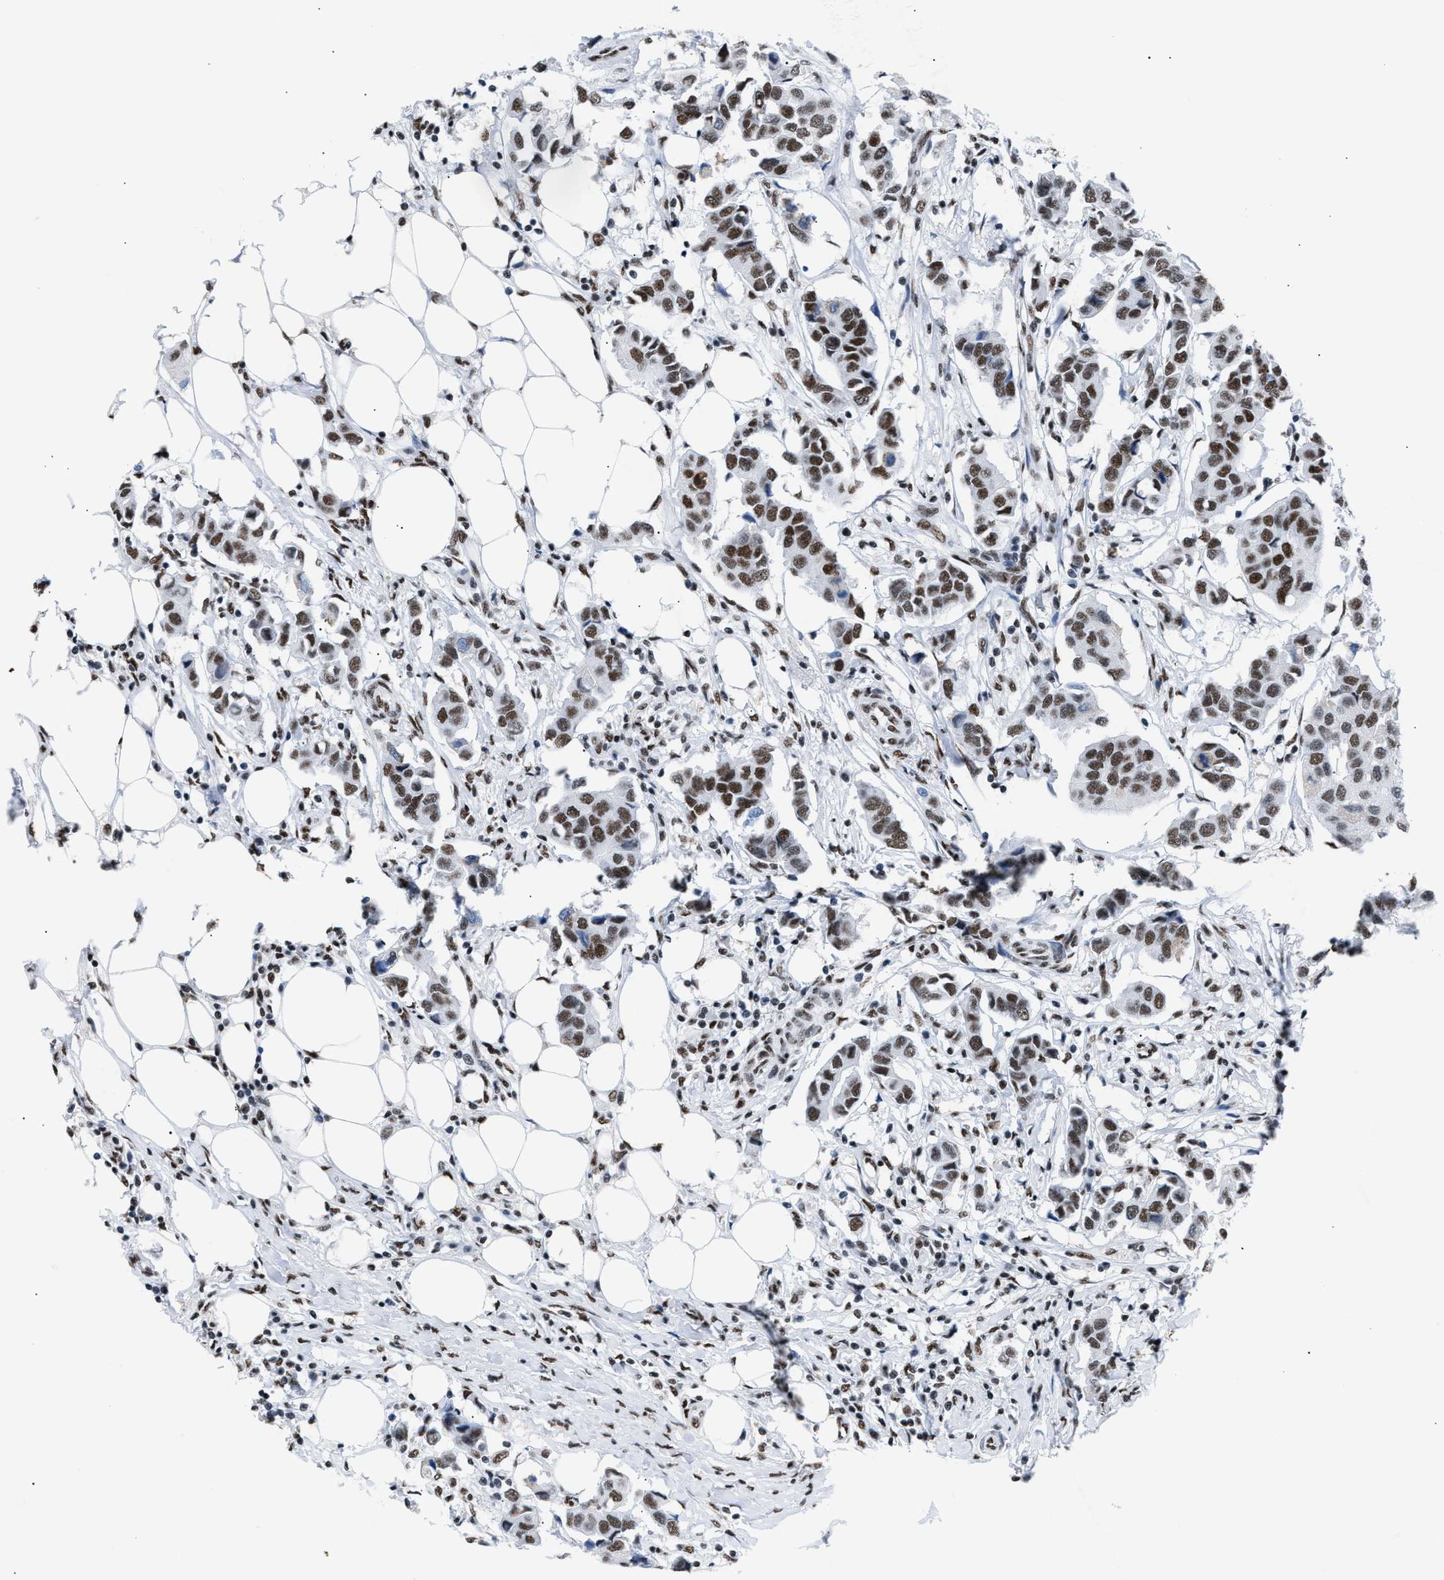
{"staining": {"intensity": "moderate", "quantity": ">75%", "location": "nuclear"}, "tissue": "breast cancer", "cell_type": "Tumor cells", "image_type": "cancer", "snomed": [{"axis": "morphology", "description": "Duct carcinoma"}, {"axis": "topography", "description": "Breast"}], "caption": "Breast cancer (intraductal carcinoma) stained with a protein marker shows moderate staining in tumor cells.", "gene": "CCAR2", "patient": {"sex": "female", "age": 80}}